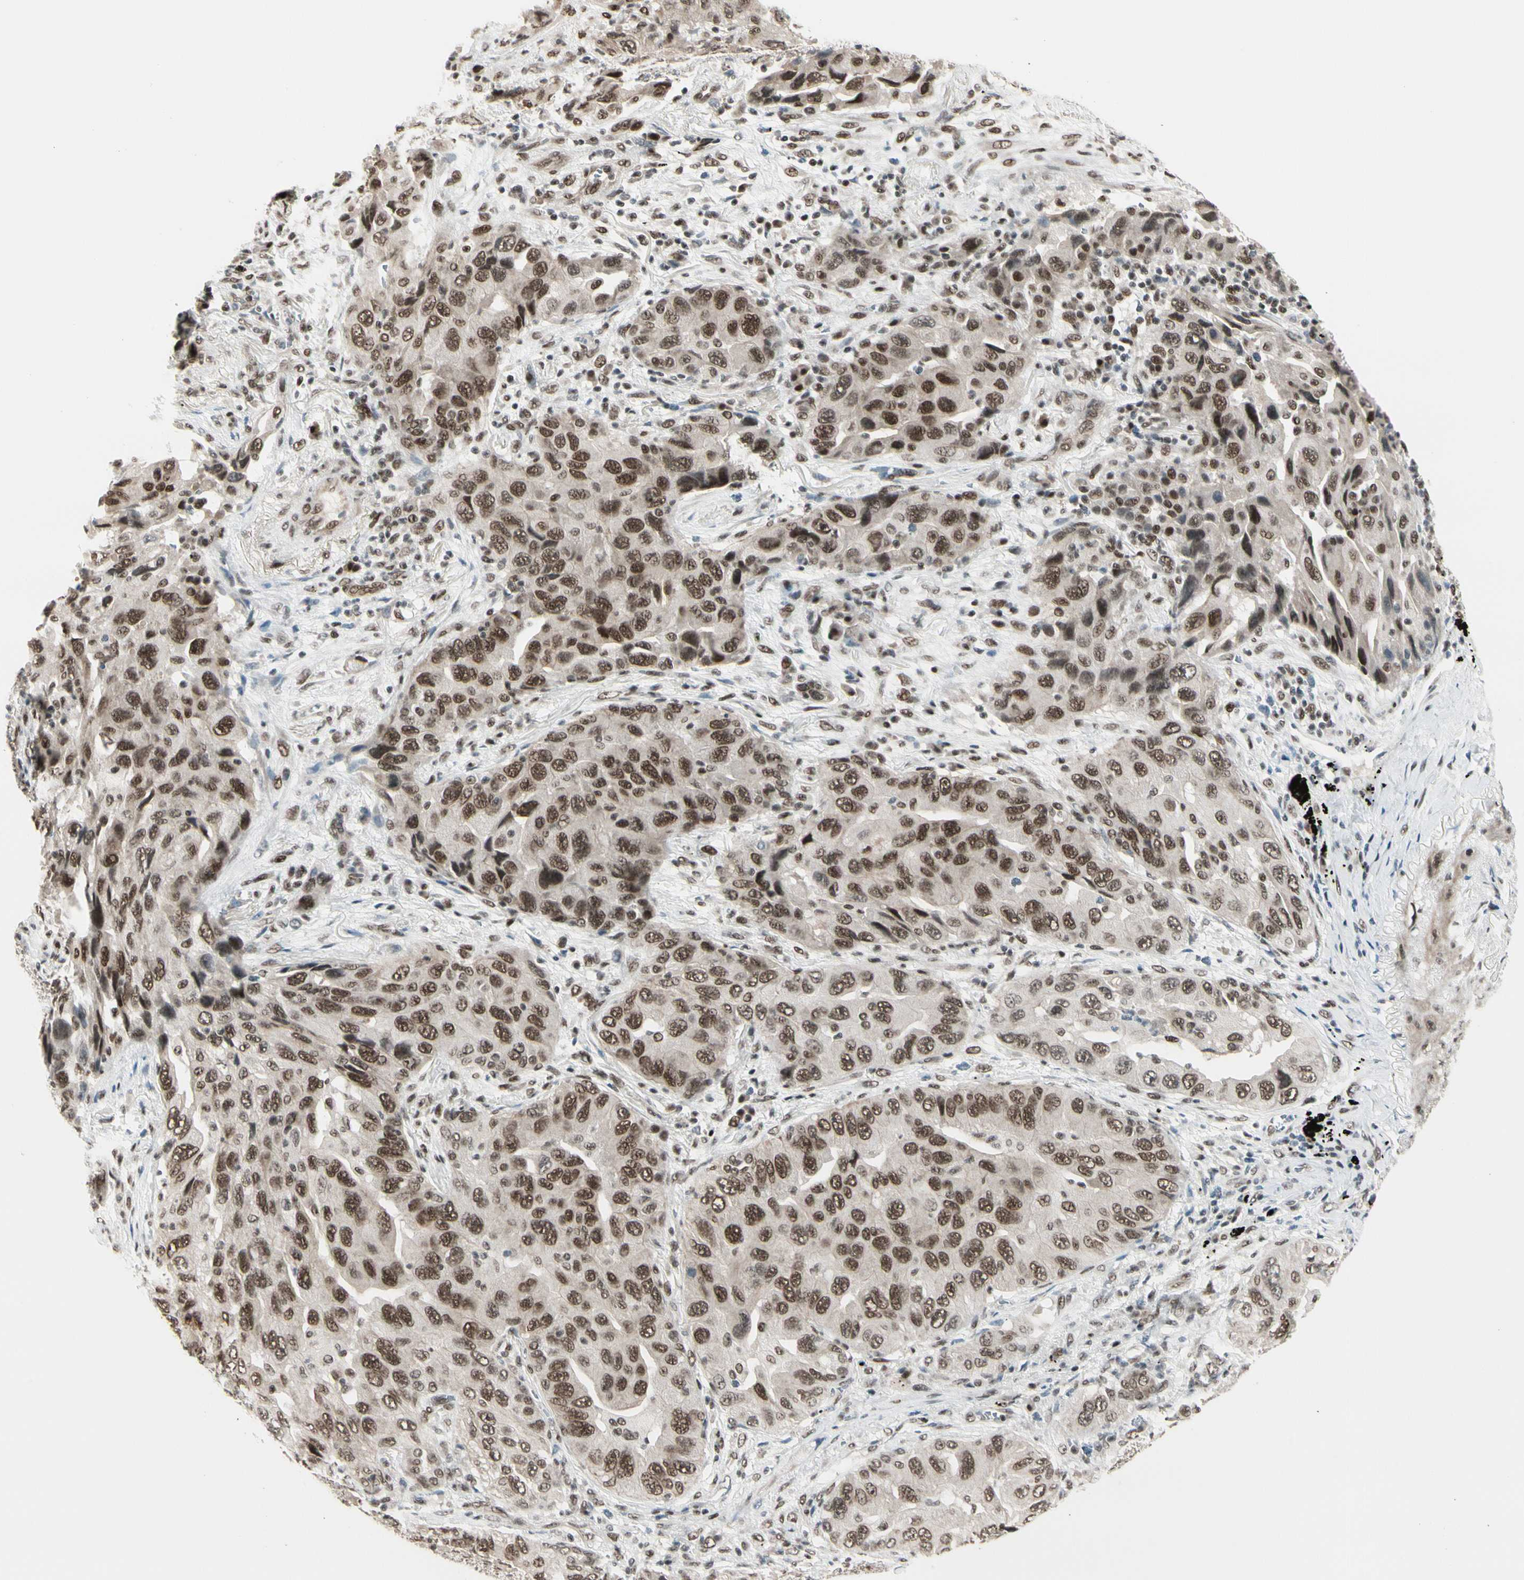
{"staining": {"intensity": "moderate", "quantity": ">75%", "location": "nuclear"}, "tissue": "lung cancer", "cell_type": "Tumor cells", "image_type": "cancer", "snomed": [{"axis": "morphology", "description": "Adenocarcinoma, NOS"}, {"axis": "topography", "description": "Lung"}], "caption": "A micrograph showing moderate nuclear positivity in about >75% of tumor cells in lung cancer (adenocarcinoma), as visualized by brown immunohistochemical staining.", "gene": "CHAMP1", "patient": {"sex": "female", "age": 65}}